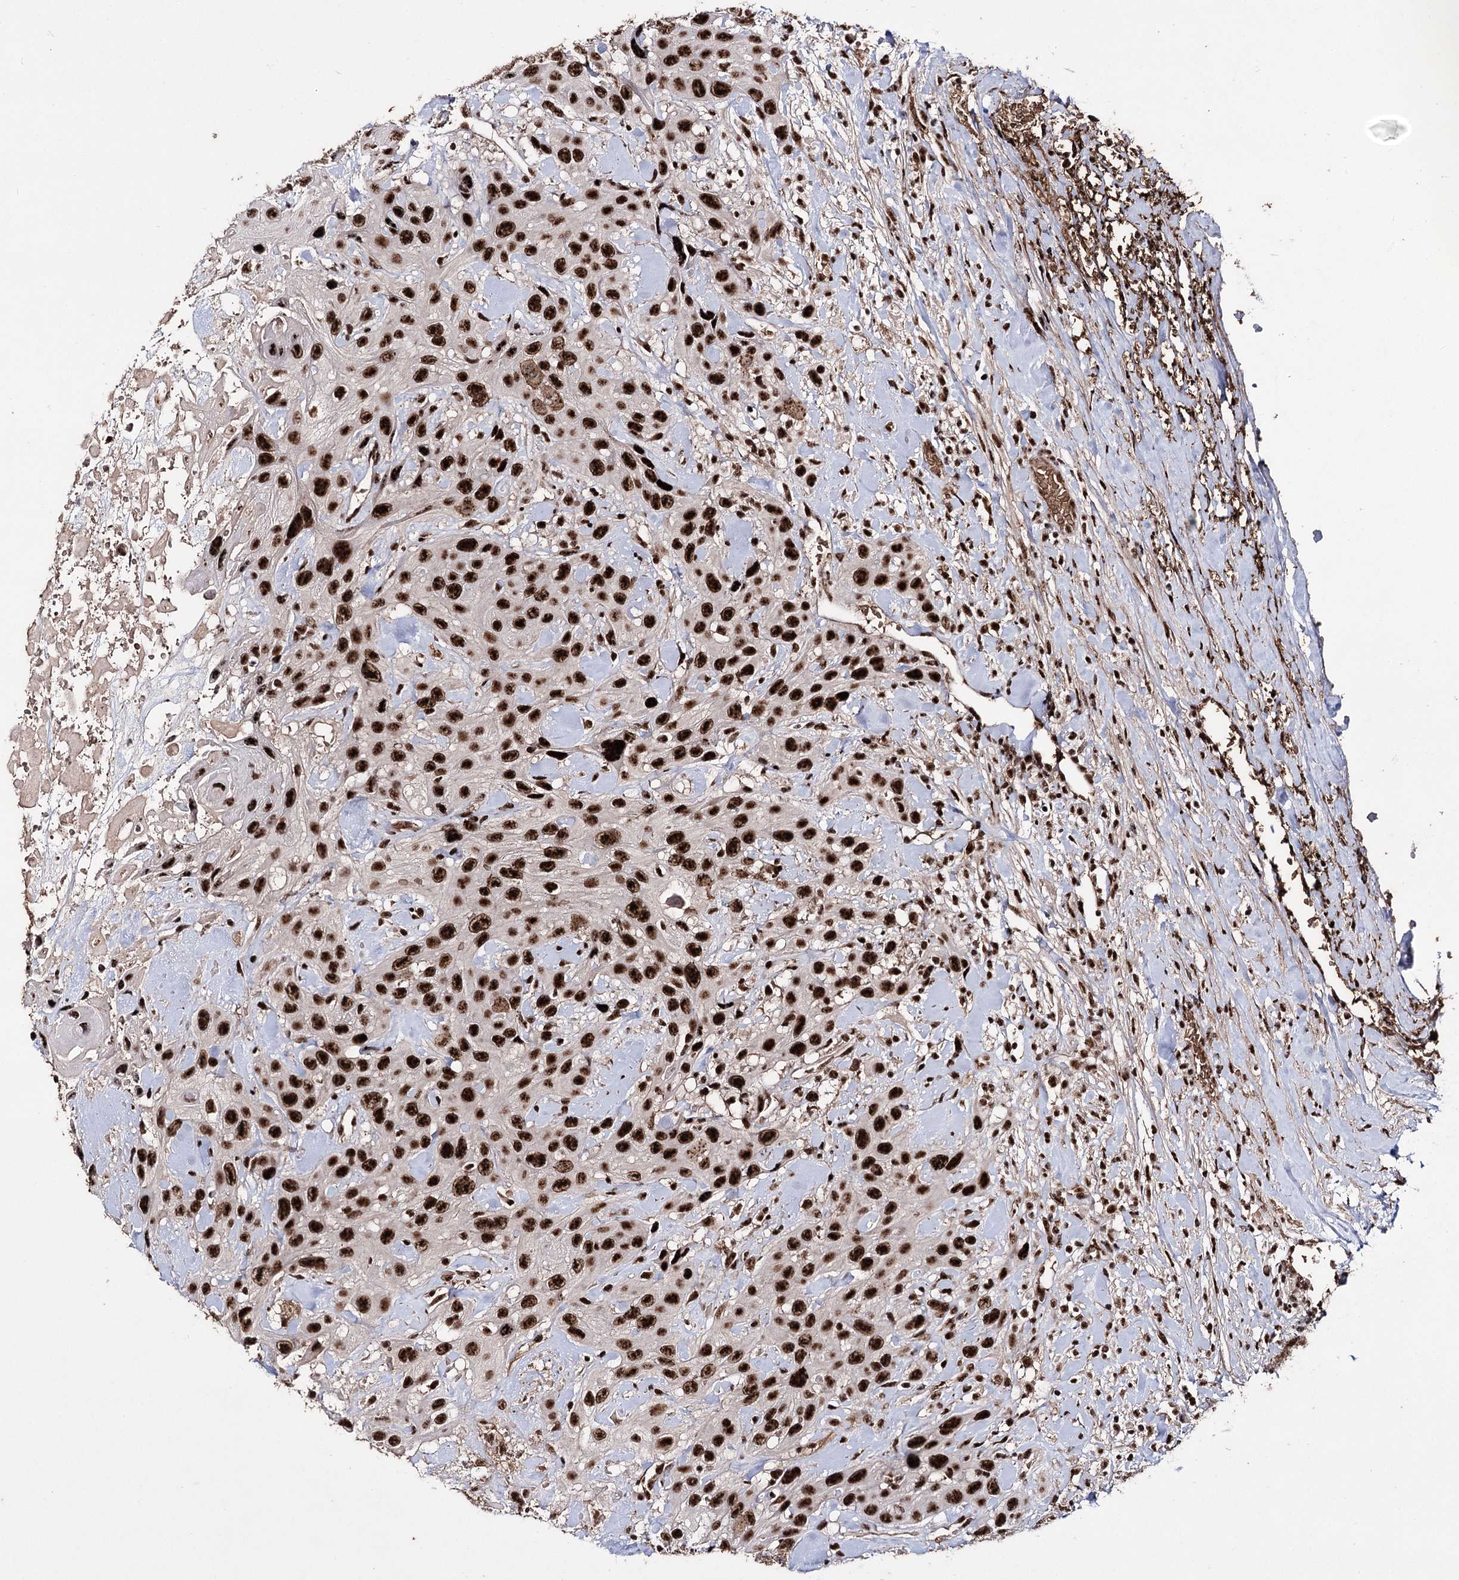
{"staining": {"intensity": "strong", "quantity": ">75%", "location": "nuclear"}, "tissue": "head and neck cancer", "cell_type": "Tumor cells", "image_type": "cancer", "snomed": [{"axis": "morphology", "description": "Squamous cell carcinoma, NOS"}, {"axis": "topography", "description": "Head-Neck"}], "caption": "An image of human head and neck cancer stained for a protein shows strong nuclear brown staining in tumor cells.", "gene": "PRPF40A", "patient": {"sex": "male", "age": 81}}